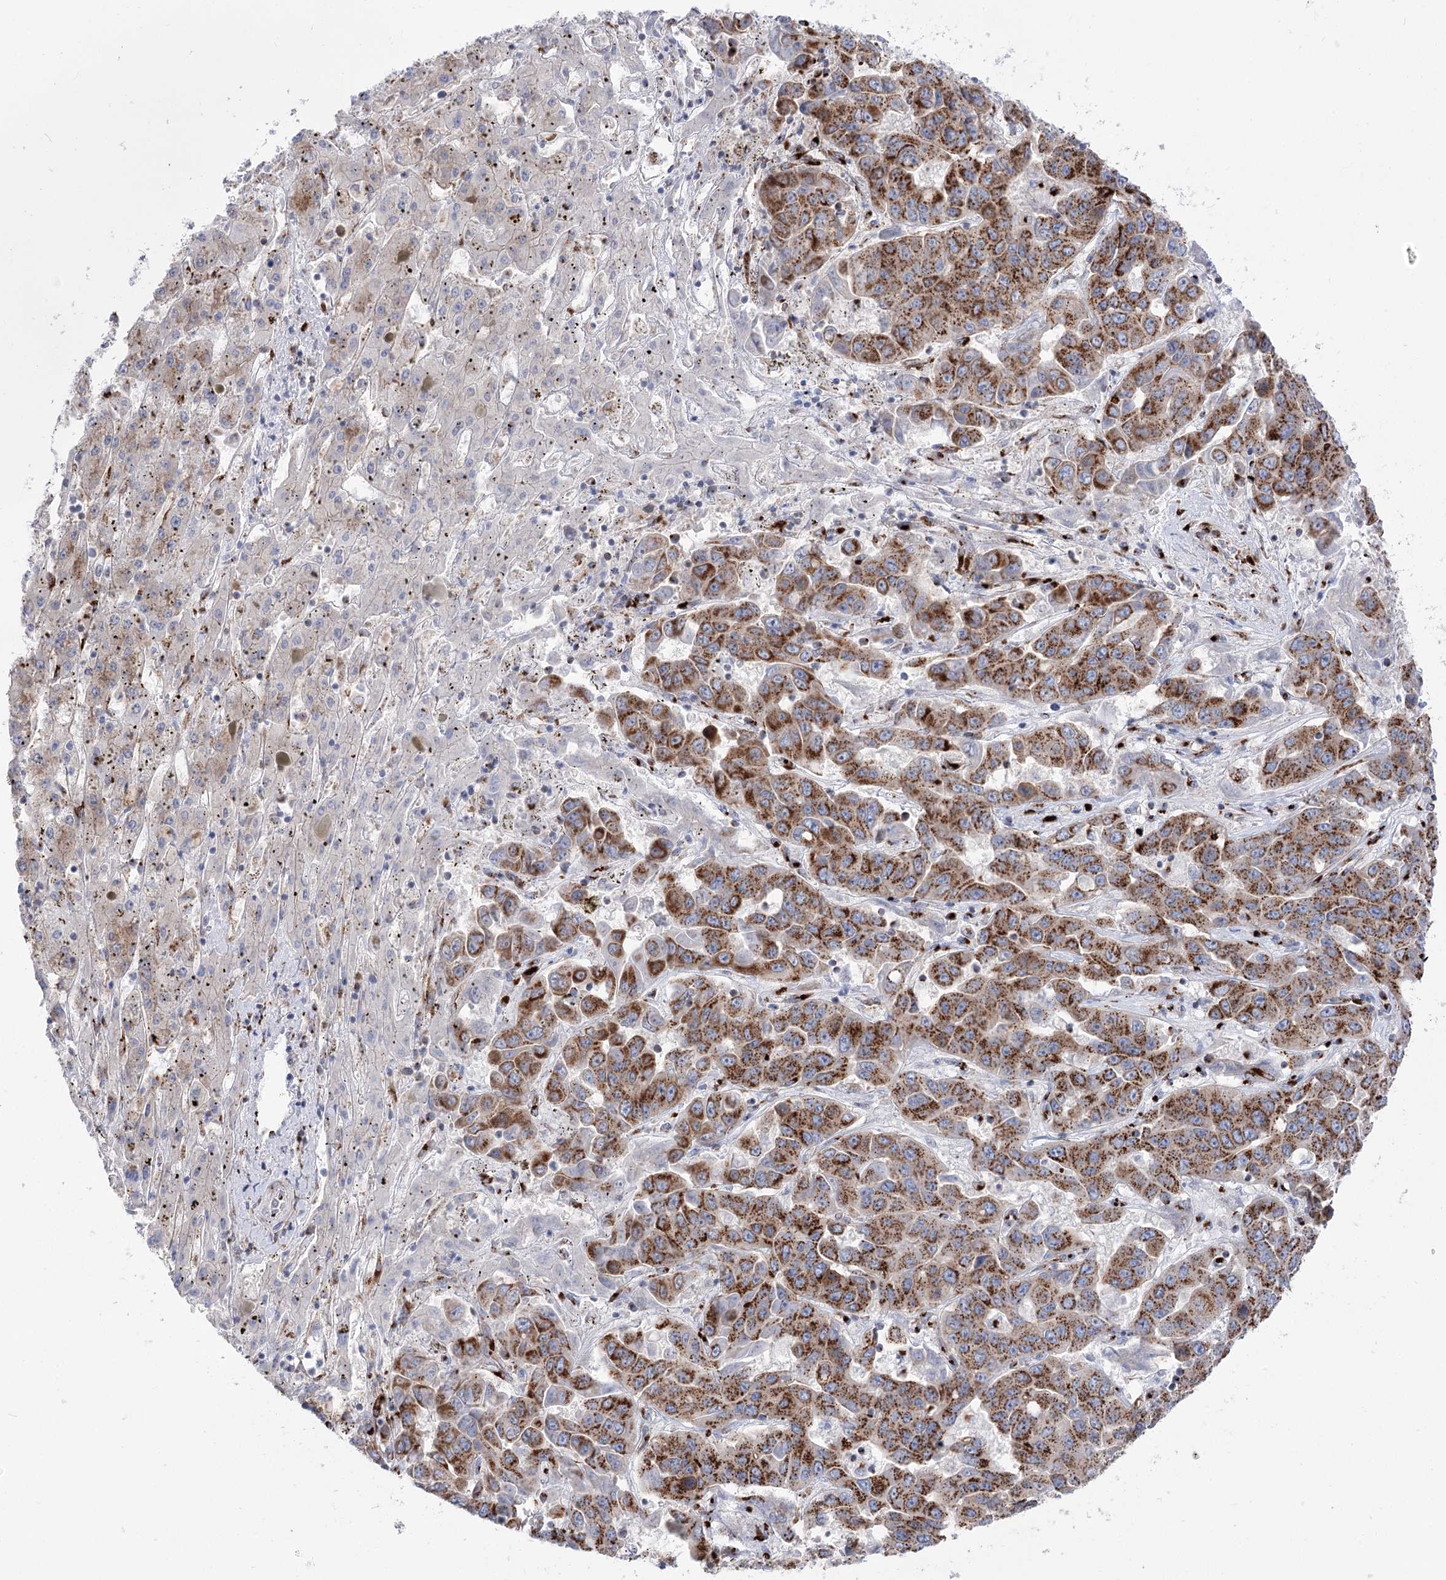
{"staining": {"intensity": "moderate", "quantity": ">75%", "location": "cytoplasmic/membranous"}, "tissue": "liver cancer", "cell_type": "Tumor cells", "image_type": "cancer", "snomed": [{"axis": "morphology", "description": "Cholangiocarcinoma"}, {"axis": "topography", "description": "Liver"}], "caption": "Liver cancer (cholangiocarcinoma) was stained to show a protein in brown. There is medium levels of moderate cytoplasmic/membranous staining in about >75% of tumor cells.", "gene": "TMEM165", "patient": {"sex": "female", "age": 52}}